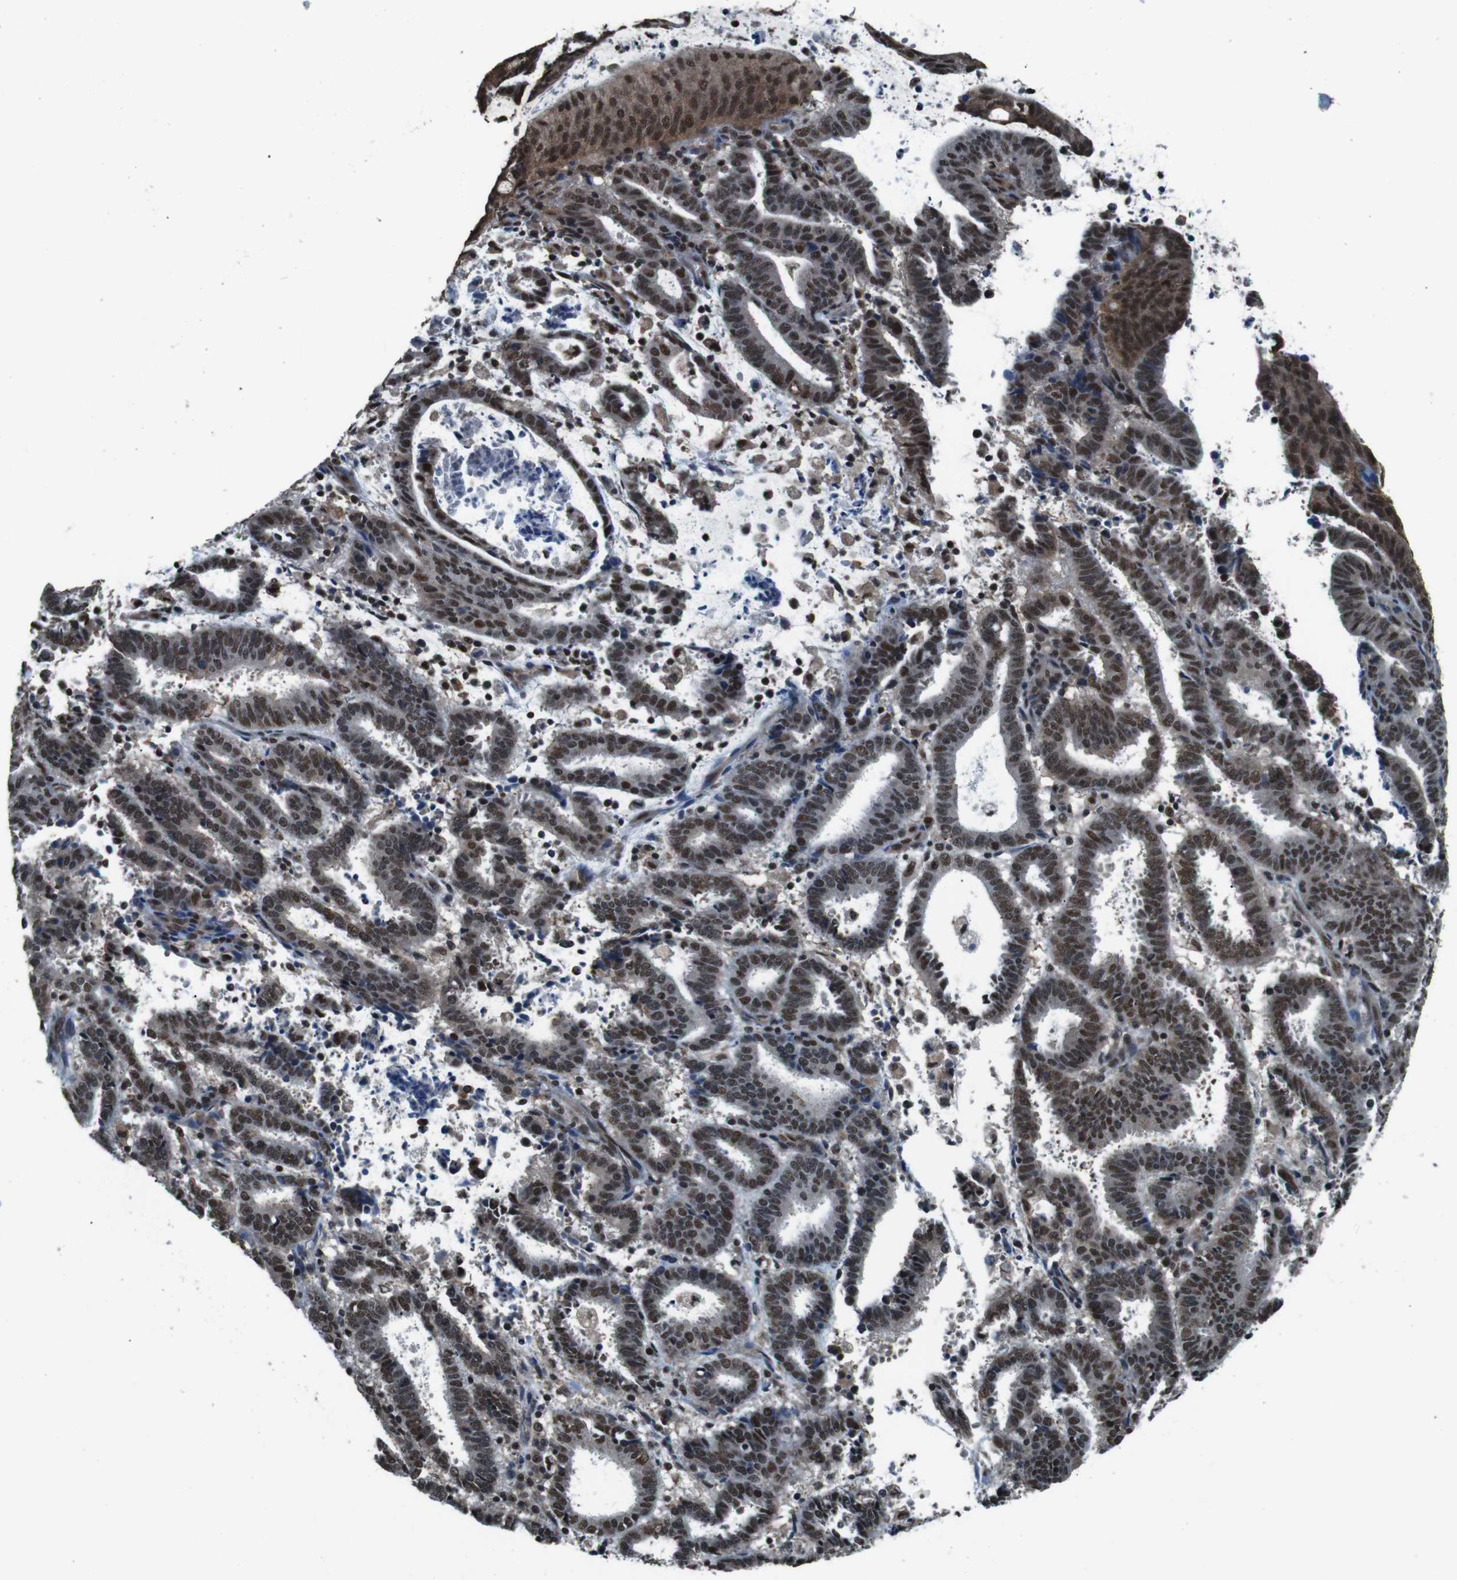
{"staining": {"intensity": "strong", "quantity": ">75%", "location": "cytoplasmic/membranous,nuclear"}, "tissue": "endometrial cancer", "cell_type": "Tumor cells", "image_type": "cancer", "snomed": [{"axis": "morphology", "description": "Adenocarcinoma, NOS"}, {"axis": "topography", "description": "Uterus"}], "caption": "Brown immunohistochemical staining in endometrial cancer demonstrates strong cytoplasmic/membranous and nuclear staining in approximately >75% of tumor cells. Nuclei are stained in blue.", "gene": "NR4A2", "patient": {"sex": "female", "age": 83}}